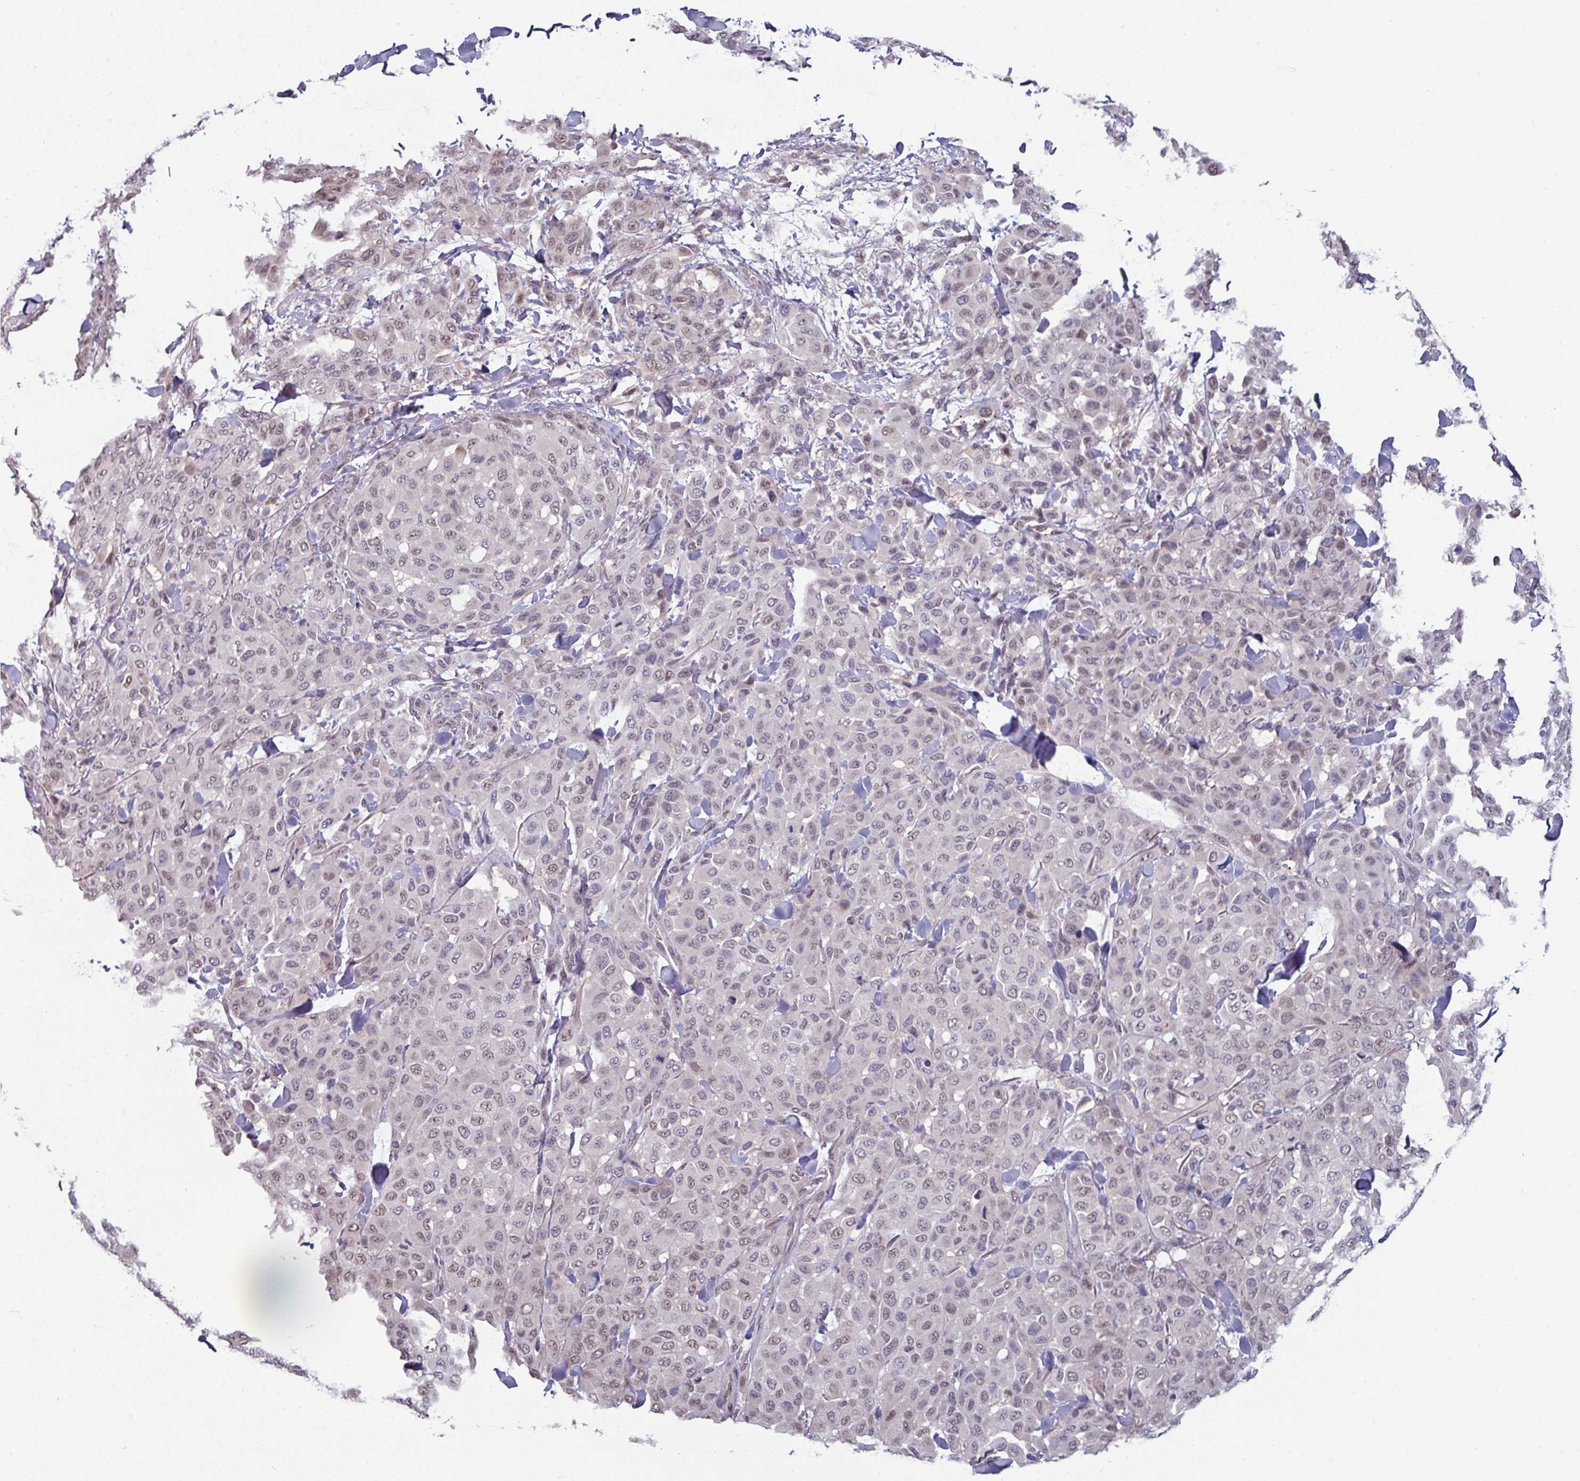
{"staining": {"intensity": "moderate", "quantity": "25%-75%", "location": "nuclear"}, "tissue": "melanoma", "cell_type": "Tumor cells", "image_type": "cancer", "snomed": [{"axis": "morphology", "description": "Malignant melanoma, Metastatic site"}, {"axis": "topography", "description": "Skin"}], "caption": "Immunohistochemistry (IHC) micrograph of malignant melanoma (metastatic site) stained for a protein (brown), which reveals medium levels of moderate nuclear staining in approximately 25%-75% of tumor cells.", "gene": "SWSAP1", "patient": {"sex": "female", "age": 81}}